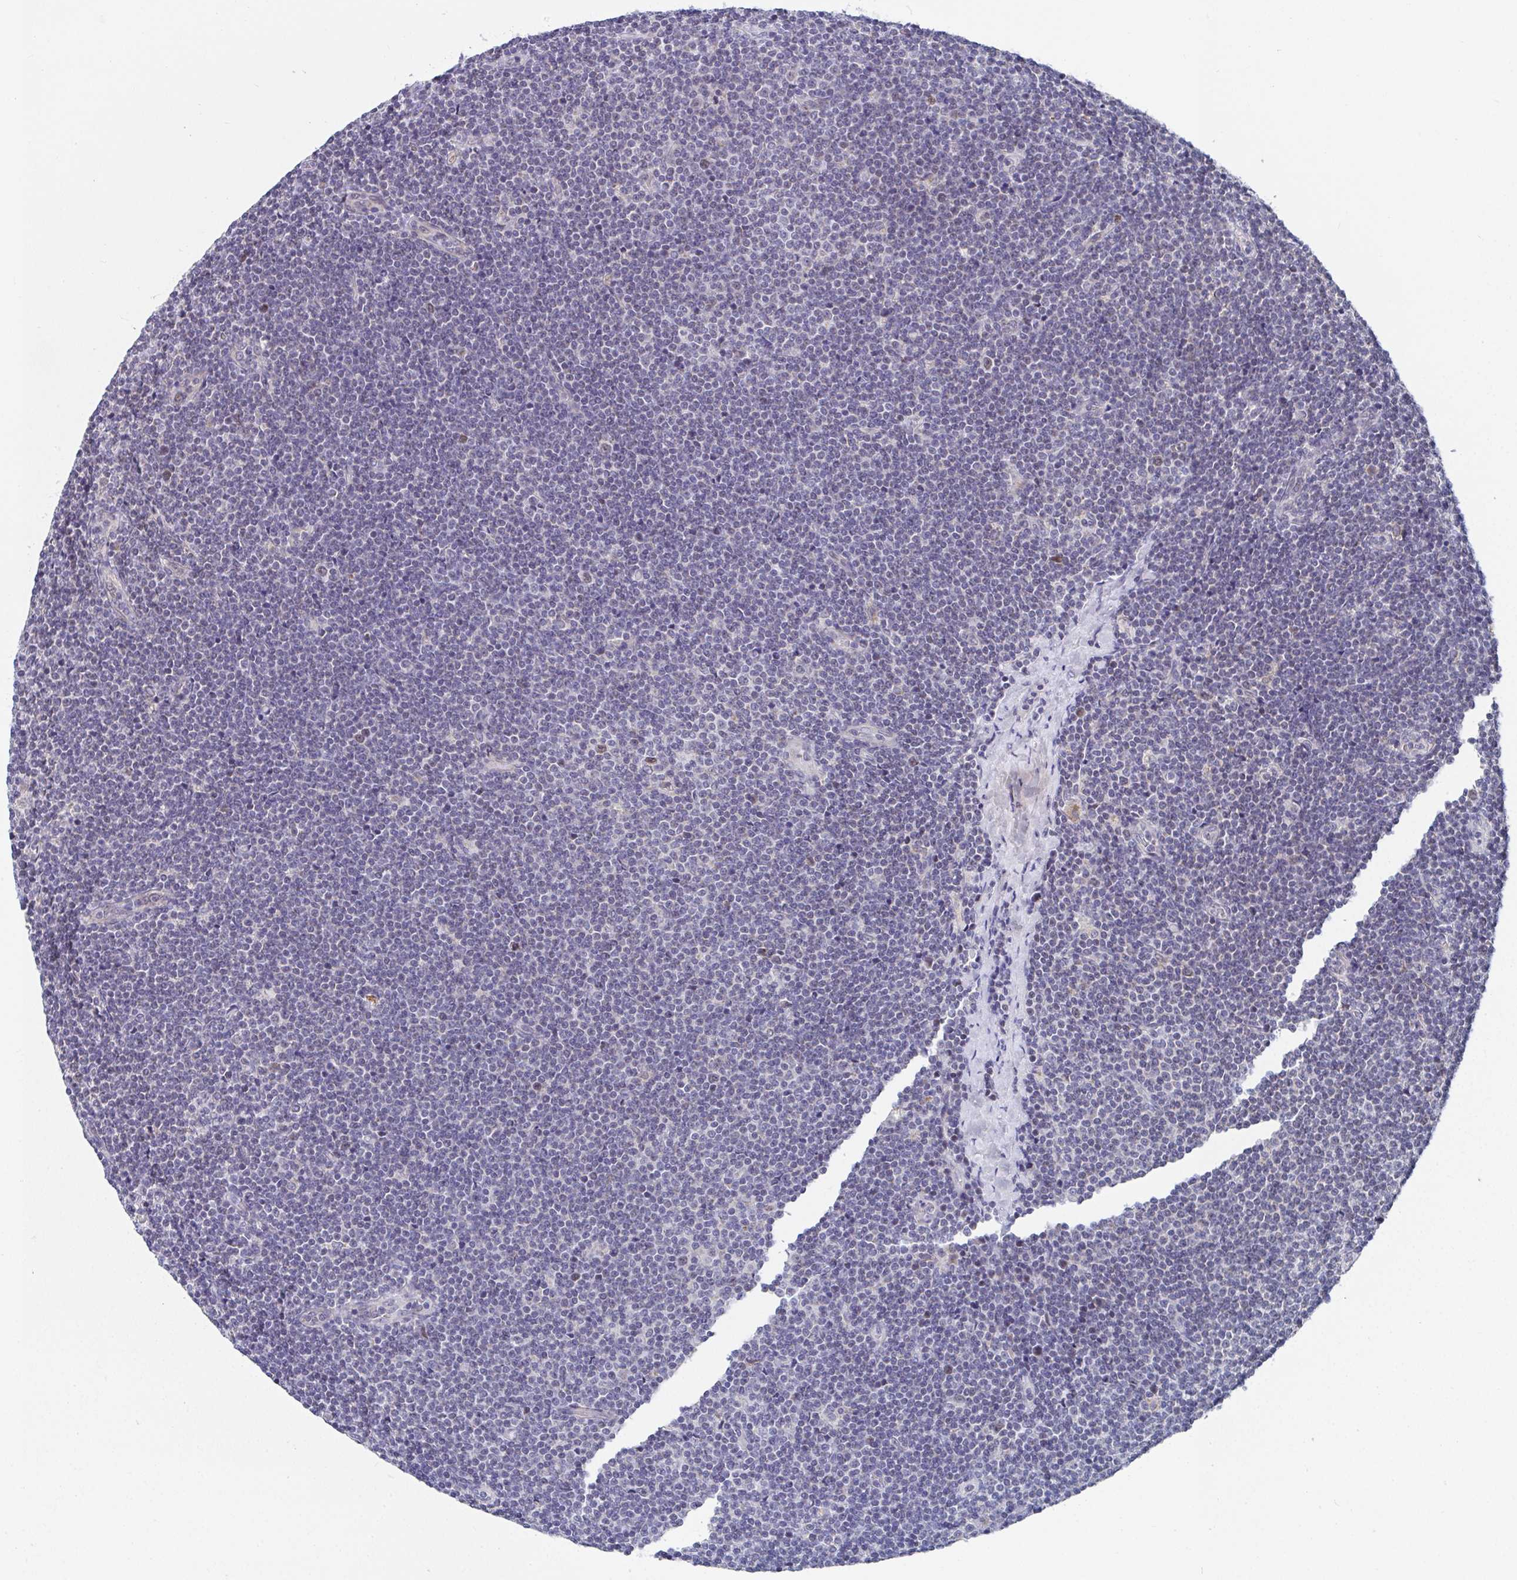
{"staining": {"intensity": "negative", "quantity": "none", "location": "none"}, "tissue": "lymphoma", "cell_type": "Tumor cells", "image_type": "cancer", "snomed": [{"axis": "morphology", "description": "Malignant lymphoma, non-Hodgkin's type, Low grade"}, {"axis": "topography", "description": "Lymph node"}], "caption": "Malignant lymphoma, non-Hodgkin's type (low-grade) was stained to show a protein in brown. There is no significant positivity in tumor cells.", "gene": "ATP5F1C", "patient": {"sex": "male", "age": 48}}